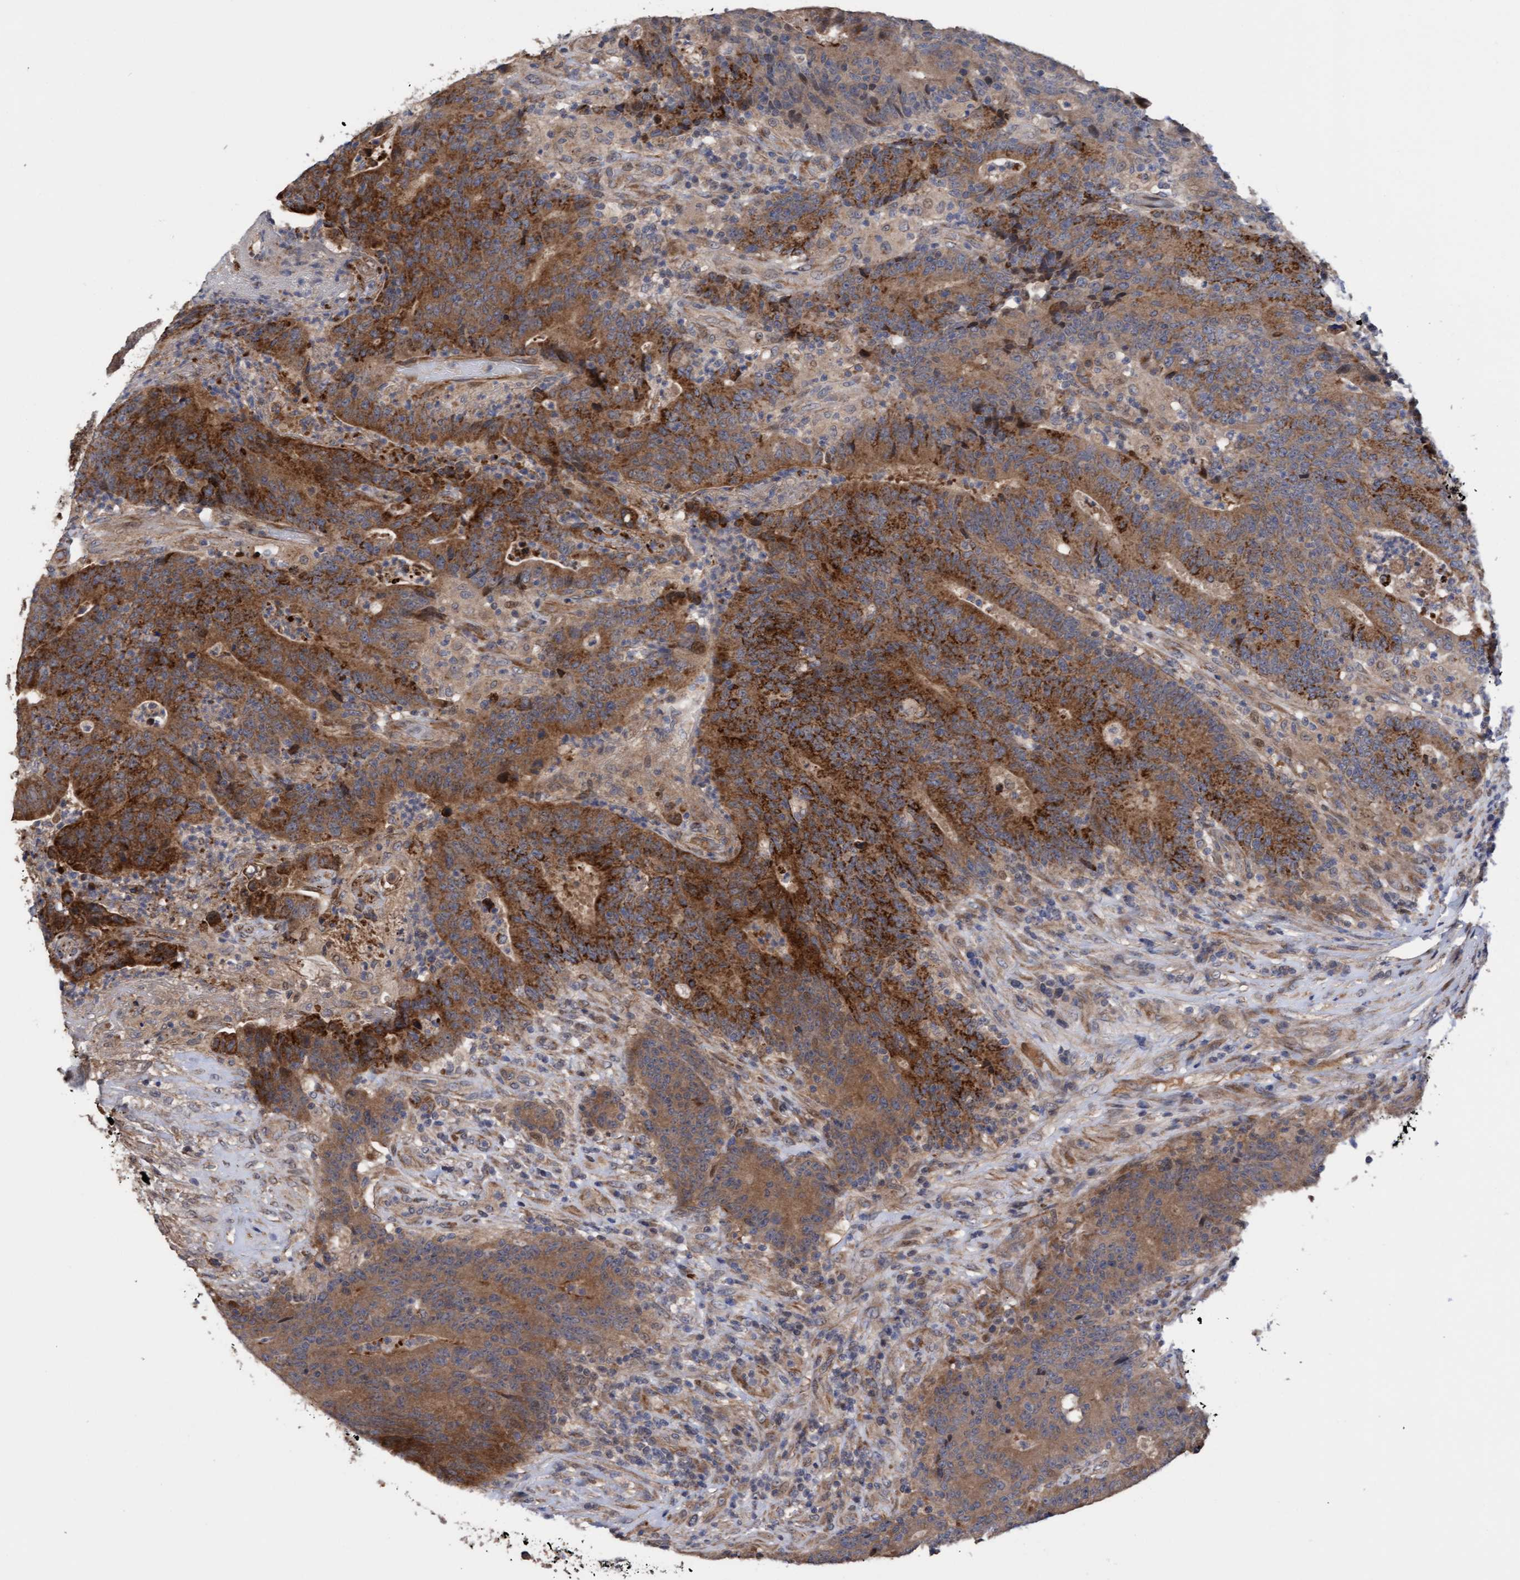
{"staining": {"intensity": "moderate", "quantity": ">75%", "location": "cytoplasmic/membranous"}, "tissue": "colorectal cancer", "cell_type": "Tumor cells", "image_type": "cancer", "snomed": [{"axis": "morphology", "description": "Normal tissue, NOS"}, {"axis": "morphology", "description": "Adenocarcinoma, NOS"}, {"axis": "topography", "description": "Colon"}], "caption": "Colorectal cancer tissue reveals moderate cytoplasmic/membranous expression in about >75% of tumor cells, visualized by immunohistochemistry. Nuclei are stained in blue.", "gene": "ITFG1", "patient": {"sex": "female", "age": 75}}